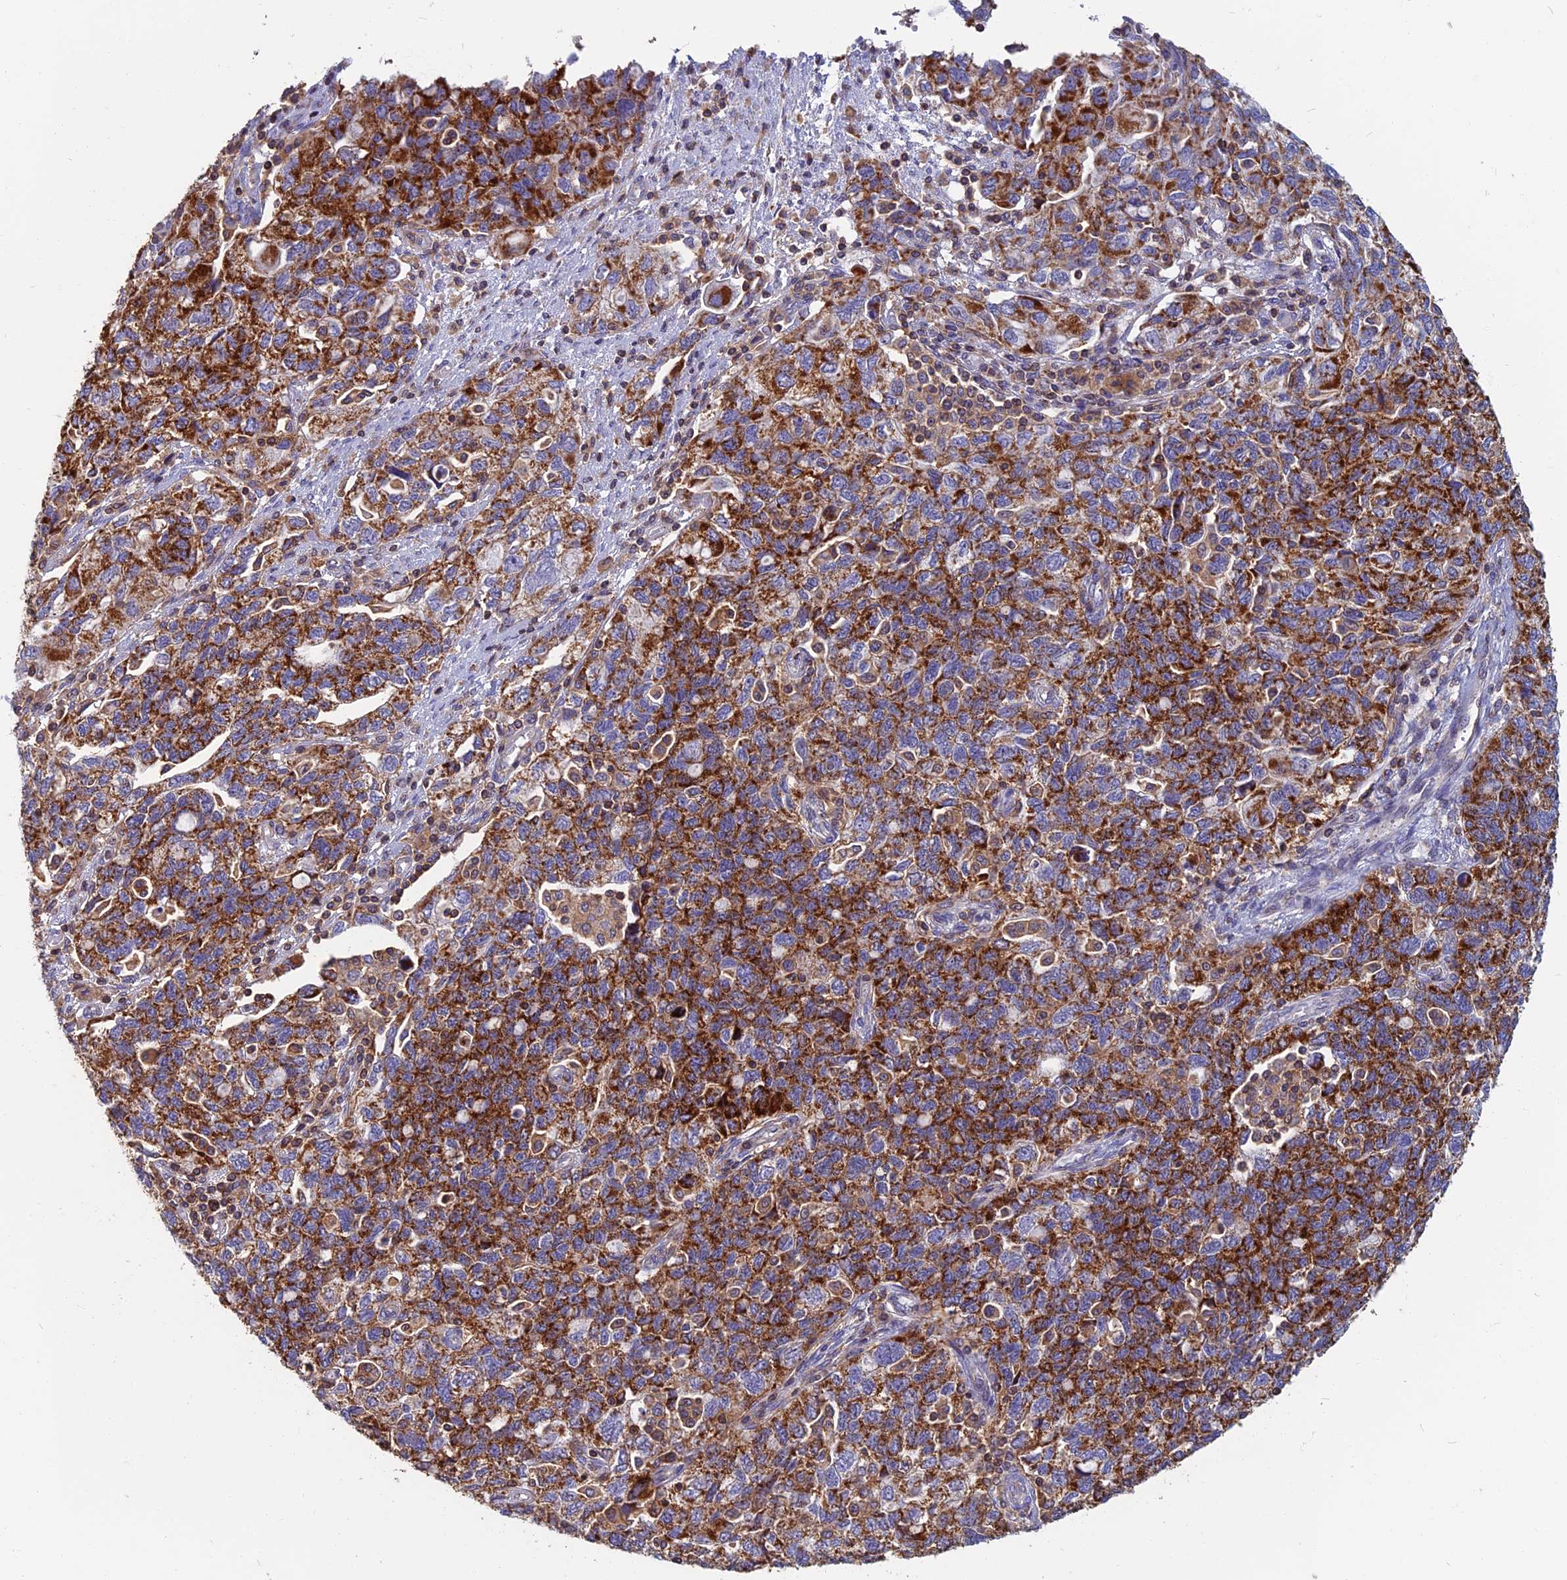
{"staining": {"intensity": "strong", "quantity": ">75%", "location": "cytoplasmic/membranous"}, "tissue": "ovarian cancer", "cell_type": "Tumor cells", "image_type": "cancer", "snomed": [{"axis": "morphology", "description": "Carcinoma, NOS"}, {"axis": "morphology", "description": "Cystadenocarcinoma, serous, NOS"}, {"axis": "topography", "description": "Ovary"}], "caption": "Immunohistochemical staining of human ovarian serous cystadenocarcinoma reveals strong cytoplasmic/membranous protein staining in approximately >75% of tumor cells.", "gene": "HSD17B8", "patient": {"sex": "female", "age": 69}}